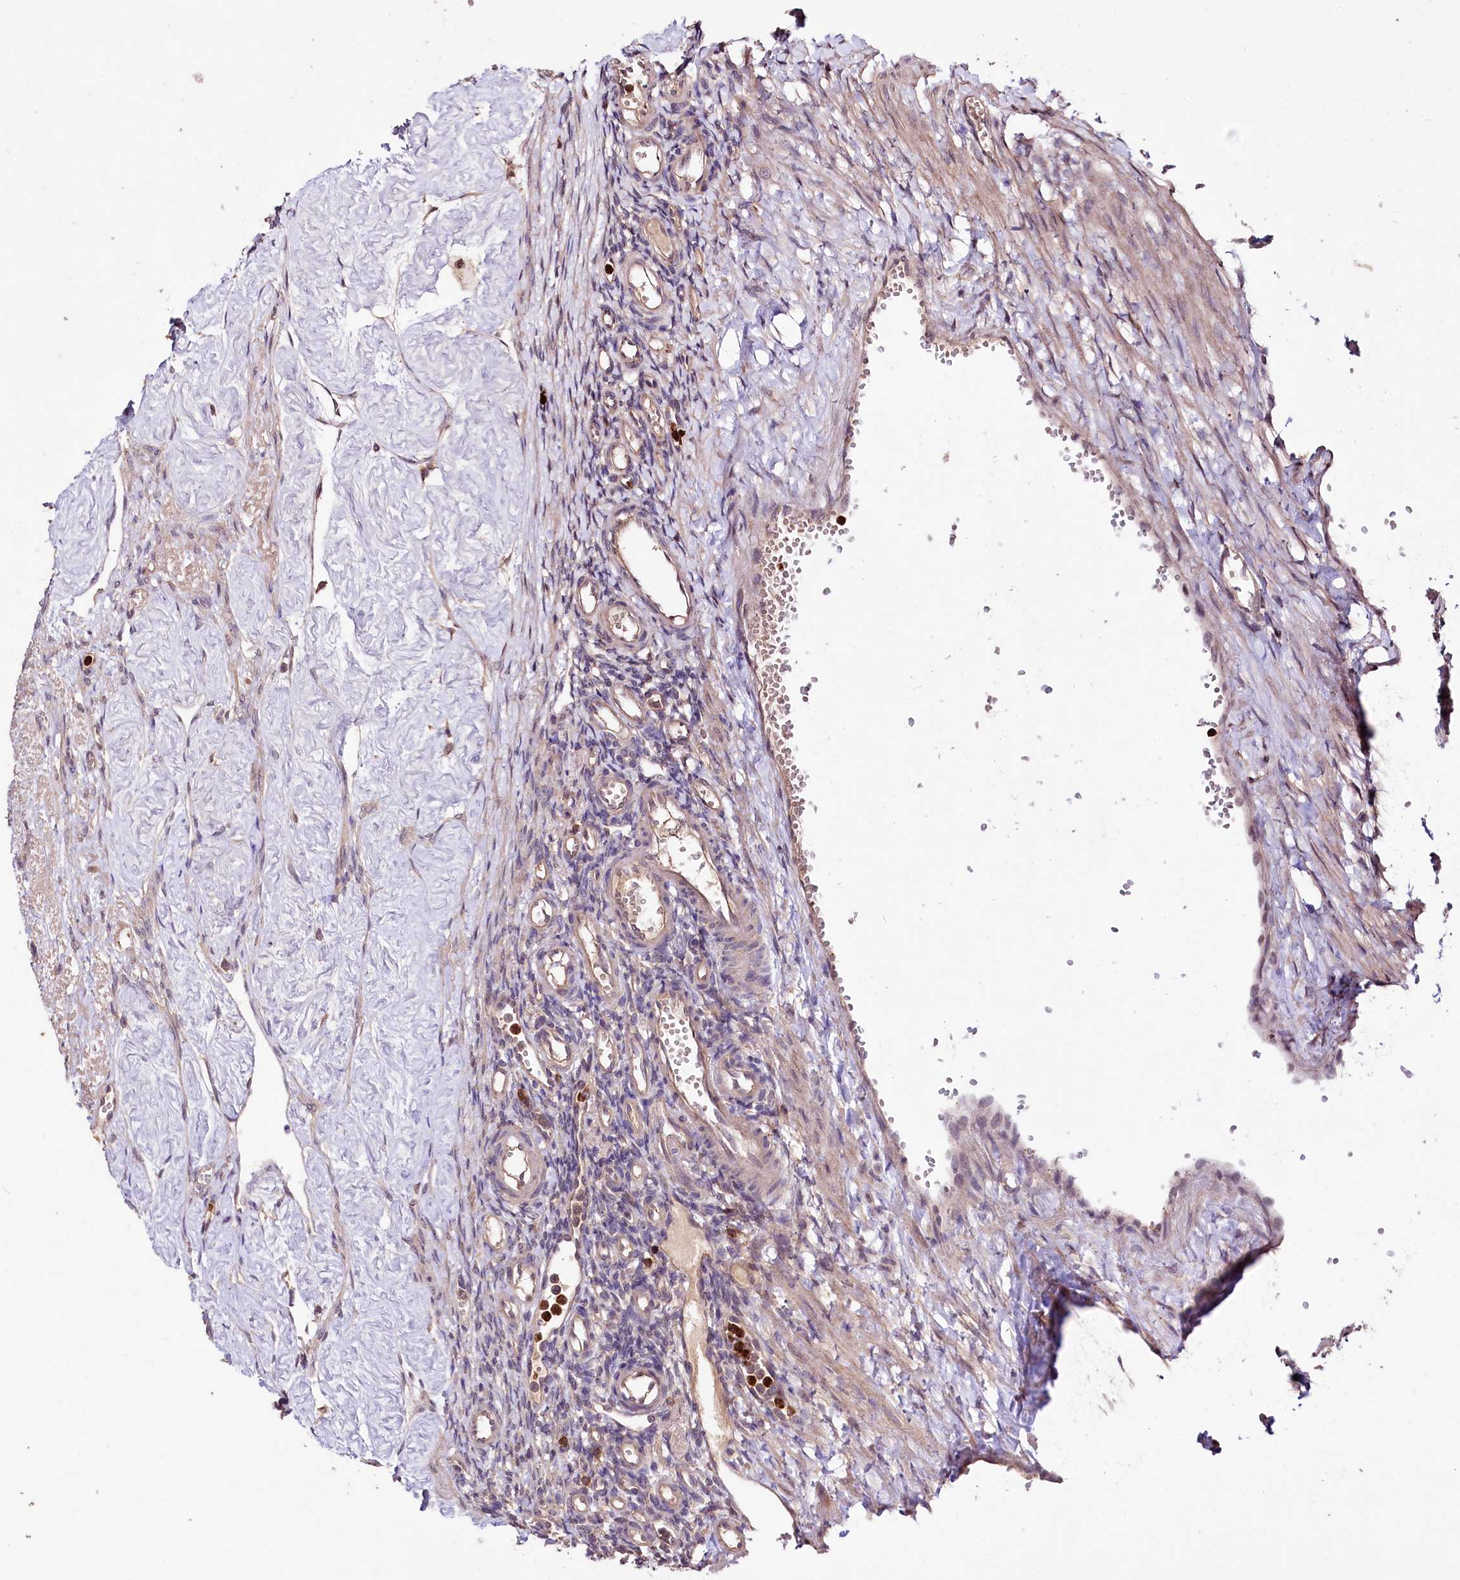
{"staining": {"intensity": "moderate", "quantity": ">75%", "location": "cytoplasmic/membranous"}, "tissue": "ovary", "cell_type": "Follicle cells", "image_type": "normal", "snomed": [{"axis": "morphology", "description": "Normal tissue, NOS"}, {"axis": "morphology", "description": "Cyst, NOS"}, {"axis": "topography", "description": "Ovary"}], "caption": "Human ovary stained with a brown dye shows moderate cytoplasmic/membranous positive expression in approximately >75% of follicle cells.", "gene": "KLRB1", "patient": {"sex": "female", "age": 33}}